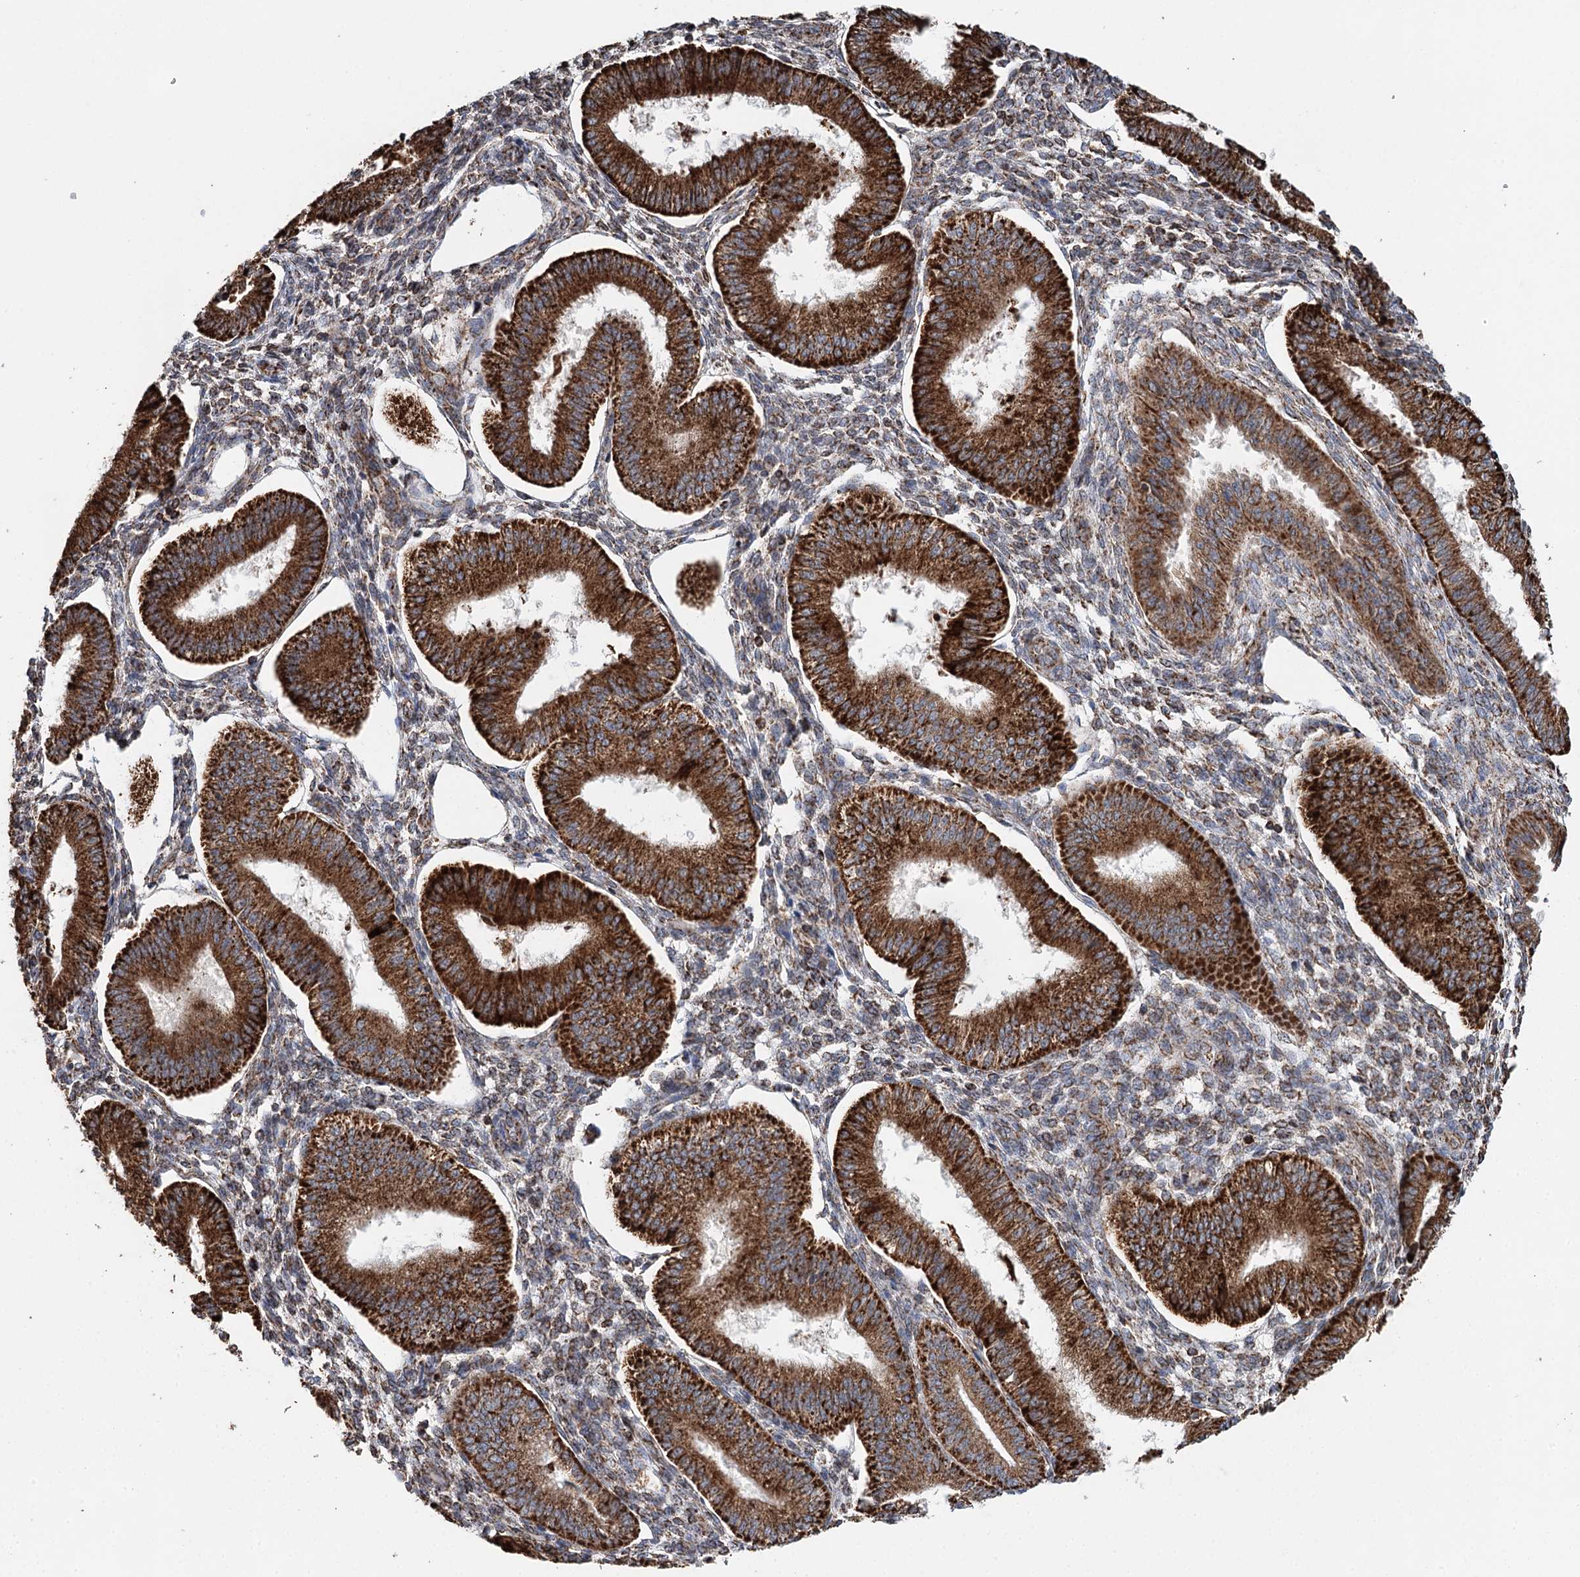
{"staining": {"intensity": "moderate", "quantity": ">75%", "location": "cytoplasmic/membranous"}, "tissue": "endometrium", "cell_type": "Cells in endometrial stroma", "image_type": "normal", "snomed": [{"axis": "morphology", "description": "Normal tissue, NOS"}, {"axis": "topography", "description": "Endometrium"}], "caption": "Protein staining by immunohistochemistry exhibits moderate cytoplasmic/membranous expression in approximately >75% of cells in endometrial stroma in unremarkable endometrium.", "gene": "APH1A", "patient": {"sex": "female", "age": 39}}